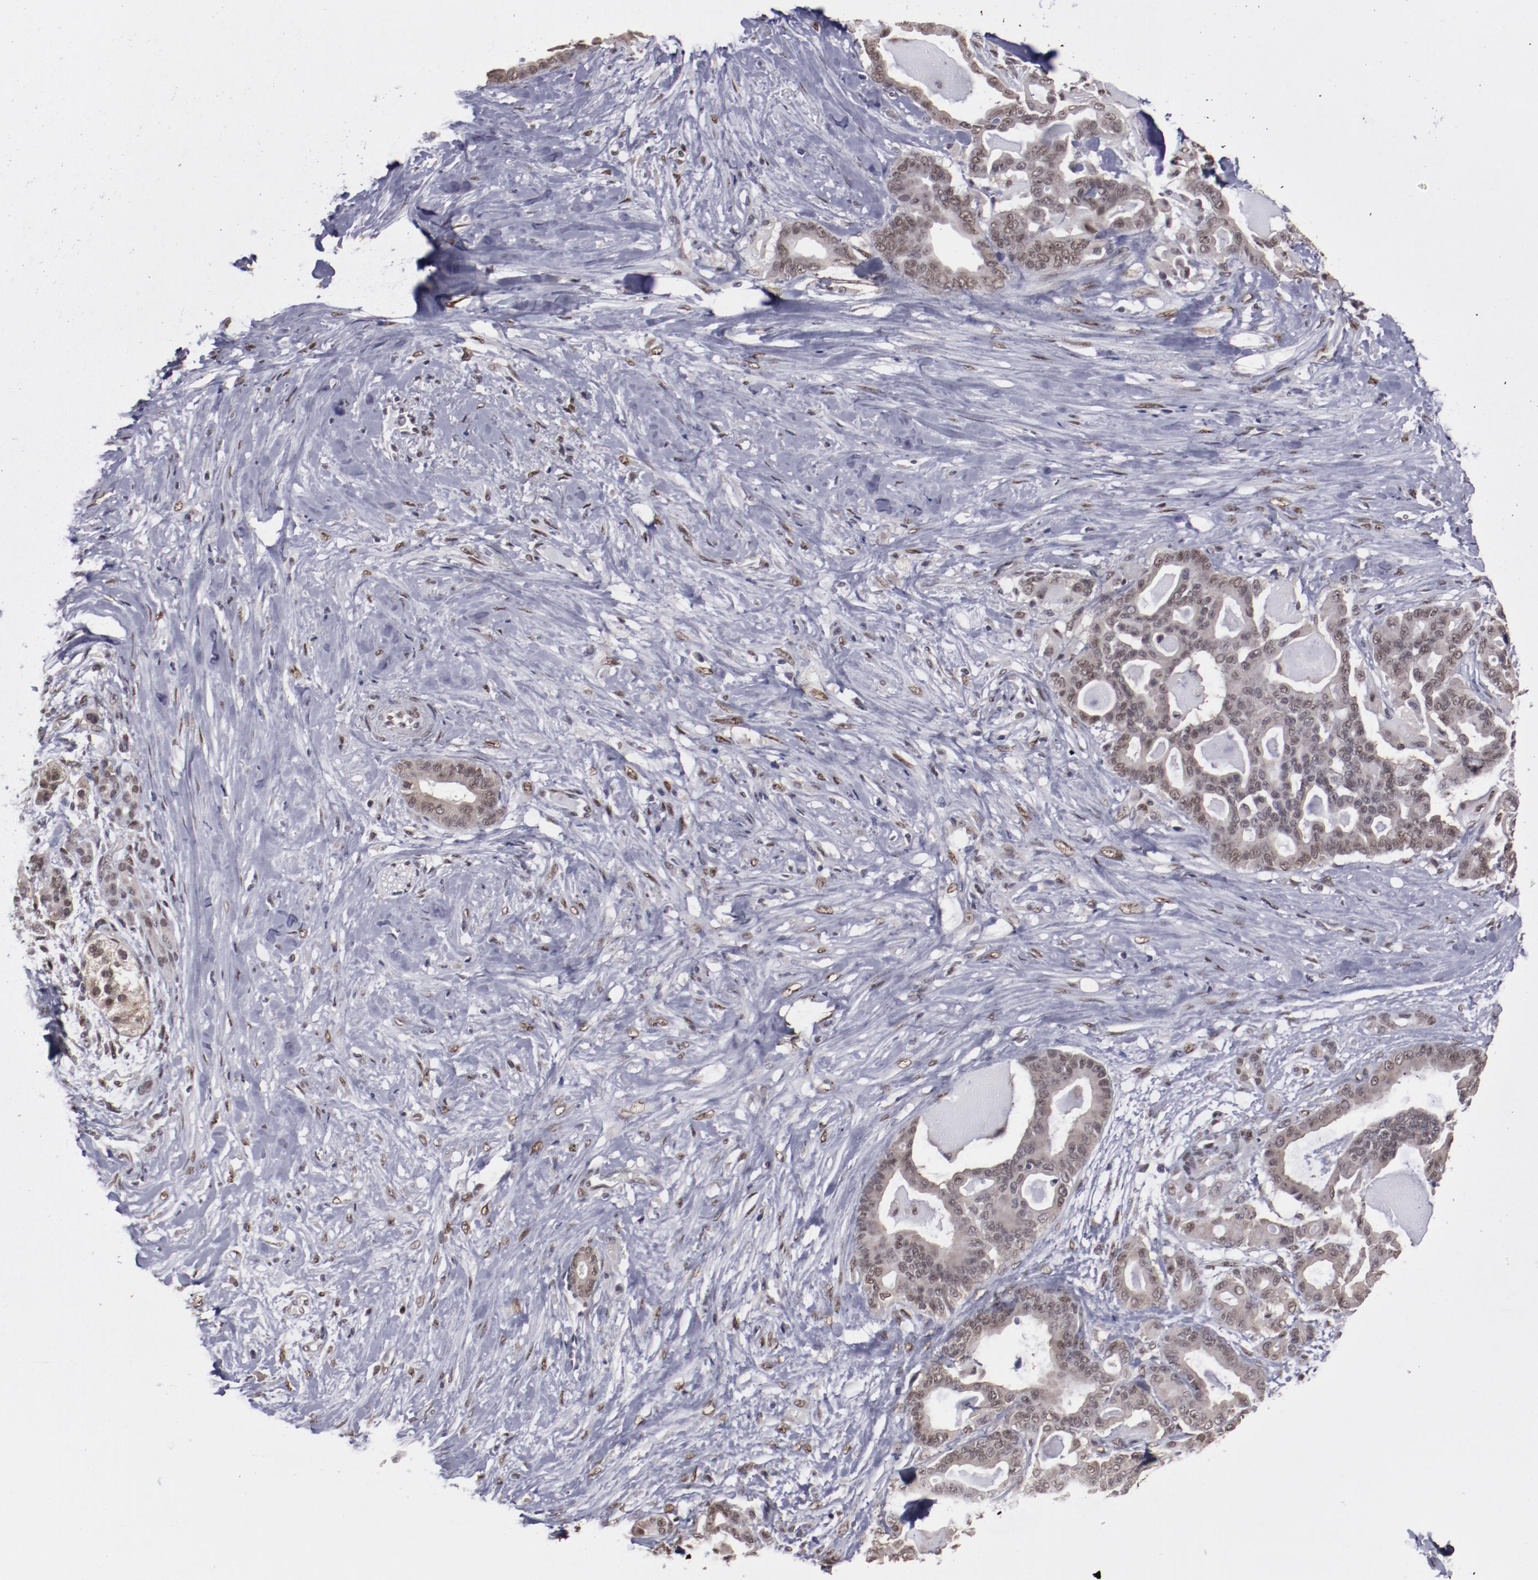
{"staining": {"intensity": "weak", "quantity": "25%-75%", "location": "nuclear"}, "tissue": "pancreatic cancer", "cell_type": "Tumor cells", "image_type": "cancer", "snomed": [{"axis": "morphology", "description": "Adenocarcinoma, NOS"}, {"axis": "topography", "description": "Pancreas"}], "caption": "IHC micrograph of neoplastic tissue: pancreatic cancer (adenocarcinoma) stained using immunohistochemistry reveals low levels of weak protein expression localized specifically in the nuclear of tumor cells, appearing as a nuclear brown color.", "gene": "ARNT", "patient": {"sex": "male", "age": 63}}